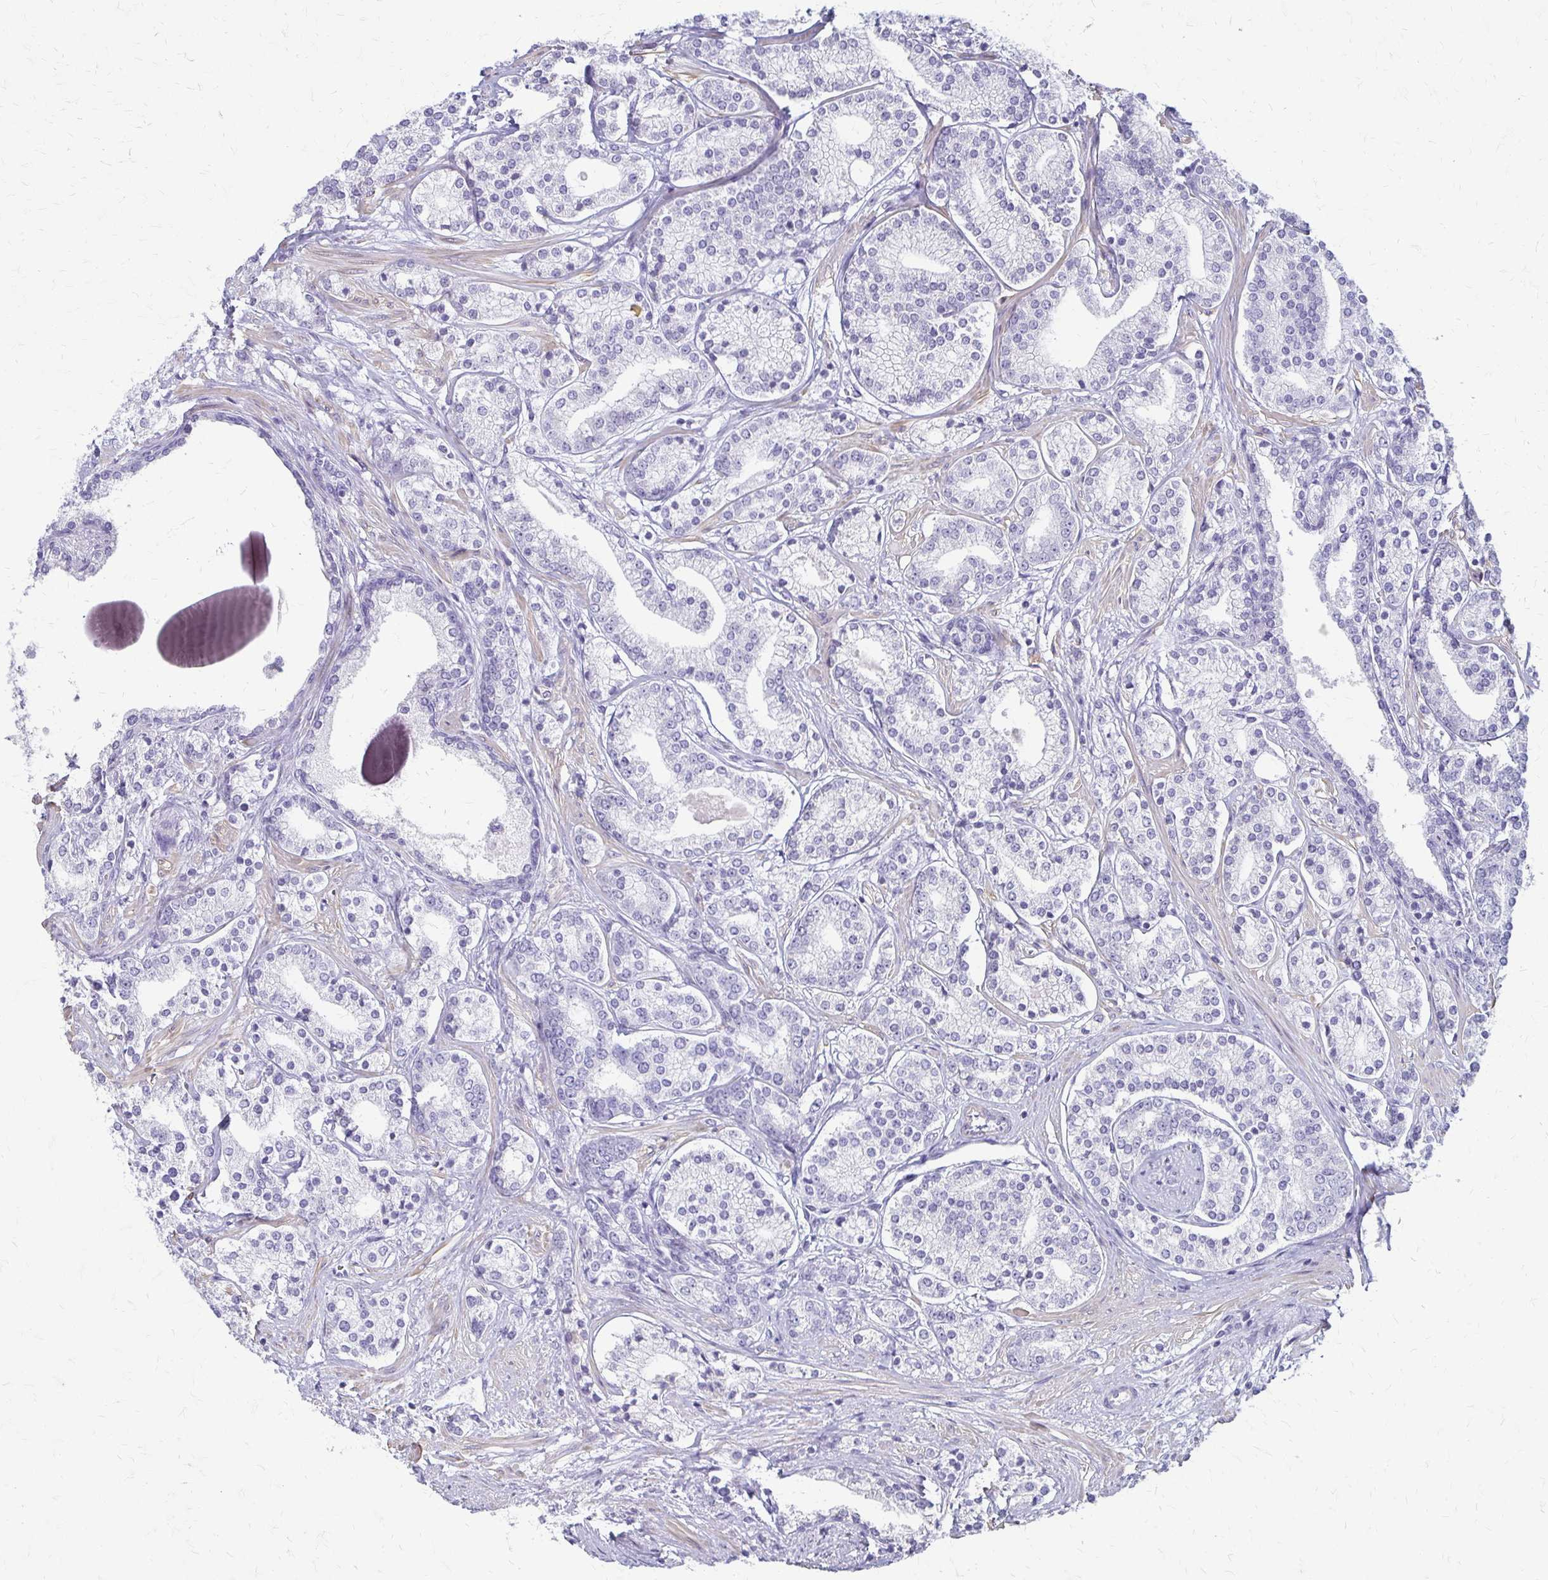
{"staining": {"intensity": "negative", "quantity": "none", "location": "none"}, "tissue": "prostate cancer", "cell_type": "Tumor cells", "image_type": "cancer", "snomed": [{"axis": "morphology", "description": "Adenocarcinoma, High grade"}, {"axis": "topography", "description": "Prostate"}], "caption": "High power microscopy micrograph of an immunohistochemistry image of prostate cancer (high-grade adenocarcinoma), revealing no significant staining in tumor cells.", "gene": "IVL", "patient": {"sex": "male", "age": 58}}